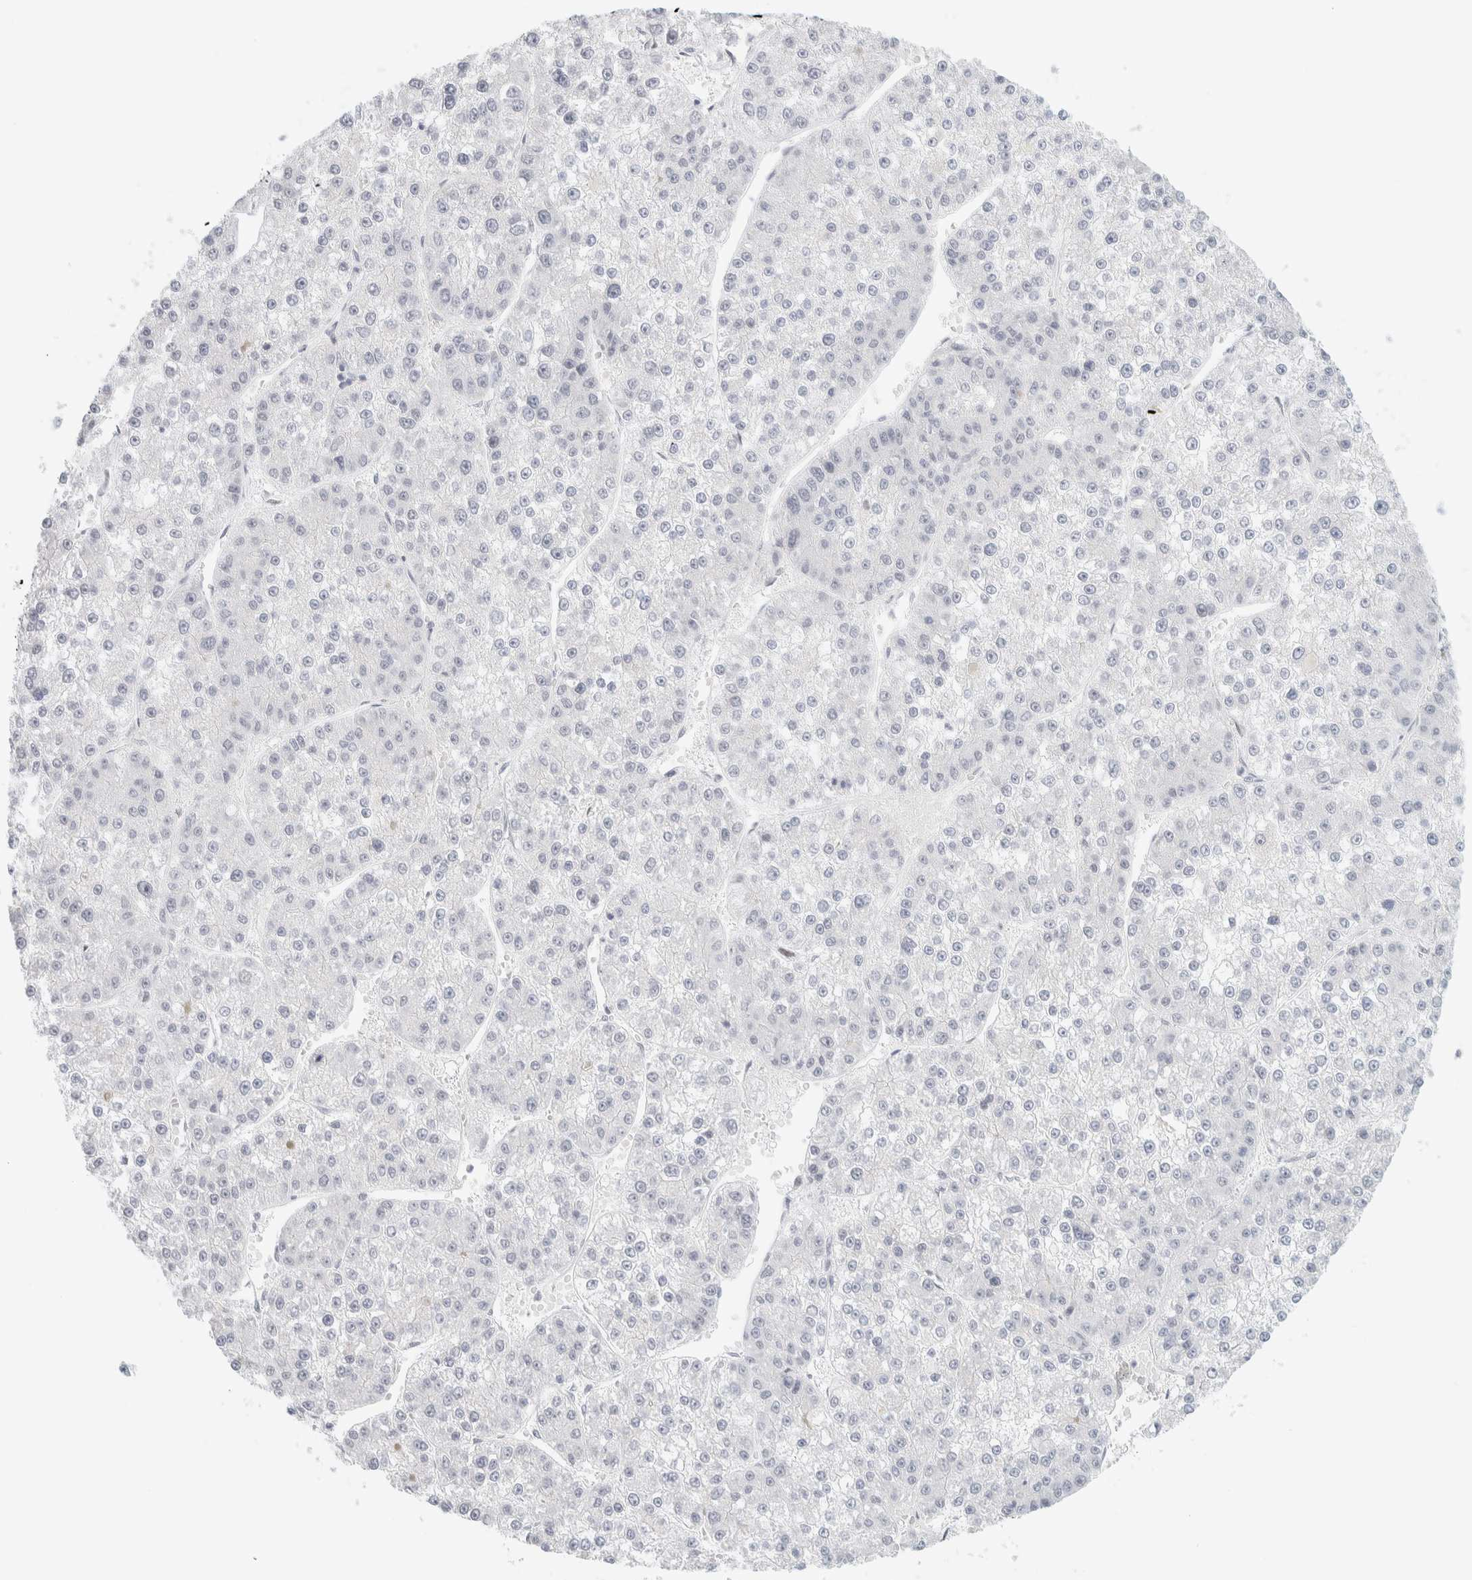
{"staining": {"intensity": "negative", "quantity": "none", "location": "none"}, "tissue": "liver cancer", "cell_type": "Tumor cells", "image_type": "cancer", "snomed": [{"axis": "morphology", "description": "Carcinoma, Hepatocellular, NOS"}, {"axis": "topography", "description": "Liver"}], "caption": "DAB (3,3'-diaminobenzidine) immunohistochemical staining of human liver cancer (hepatocellular carcinoma) shows no significant positivity in tumor cells. The staining was performed using DAB to visualize the protein expression in brown, while the nuclei were stained in blue with hematoxylin (Magnification: 20x).", "gene": "CDH17", "patient": {"sex": "female", "age": 73}}